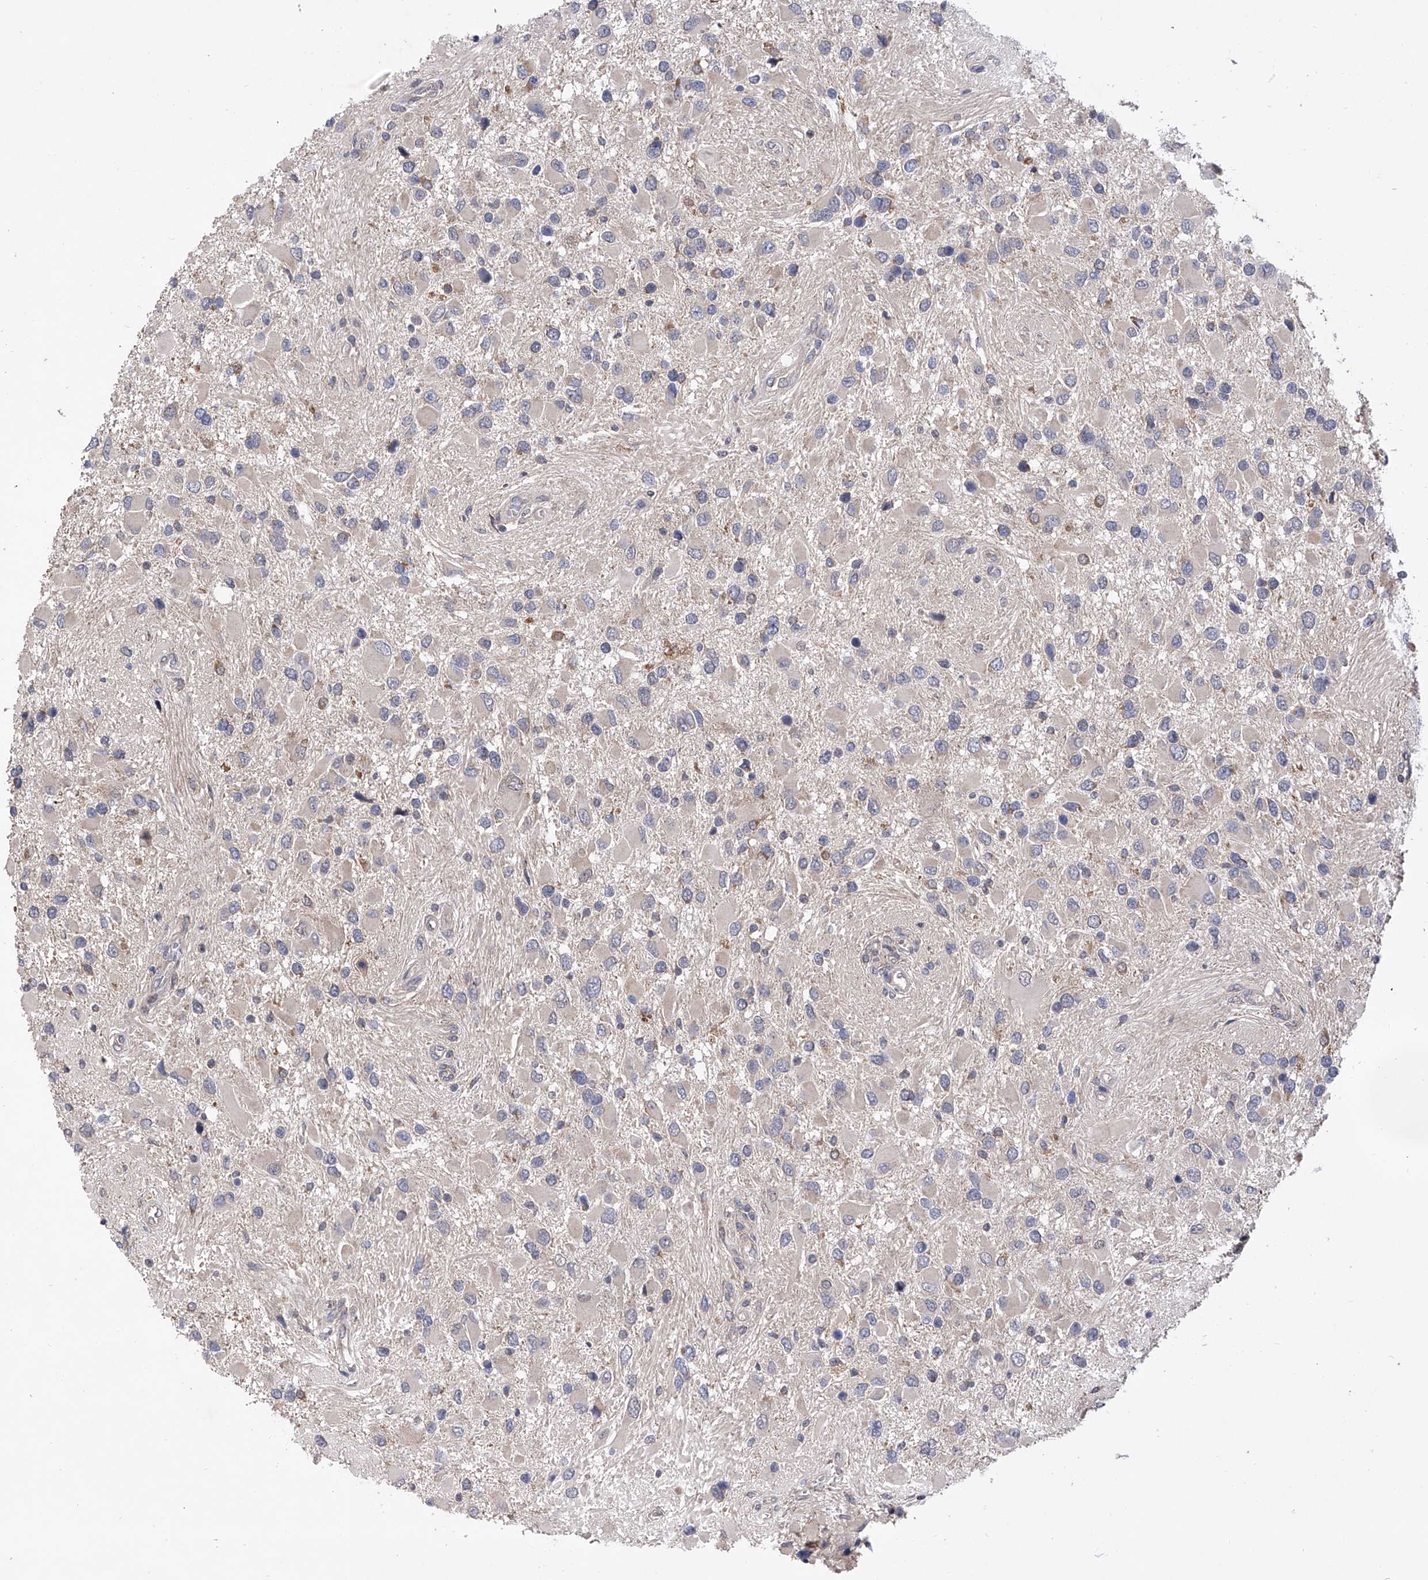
{"staining": {"intensity": "negative", "quantity": "none", "location": "none"}, "tissue": "glioma", "cell_type": "Tumor cells", "image_type": "cancer", "snomed": [{"axis": "morphology", "description": "Glioma, malignant, High grade"}, {"axis": "topography", "description": "Brain"}], "caption": "Tumor cells show no significant protein expression in glioma.", "gene": "USP45", "patient": {"sex": "male", "age": 53}}